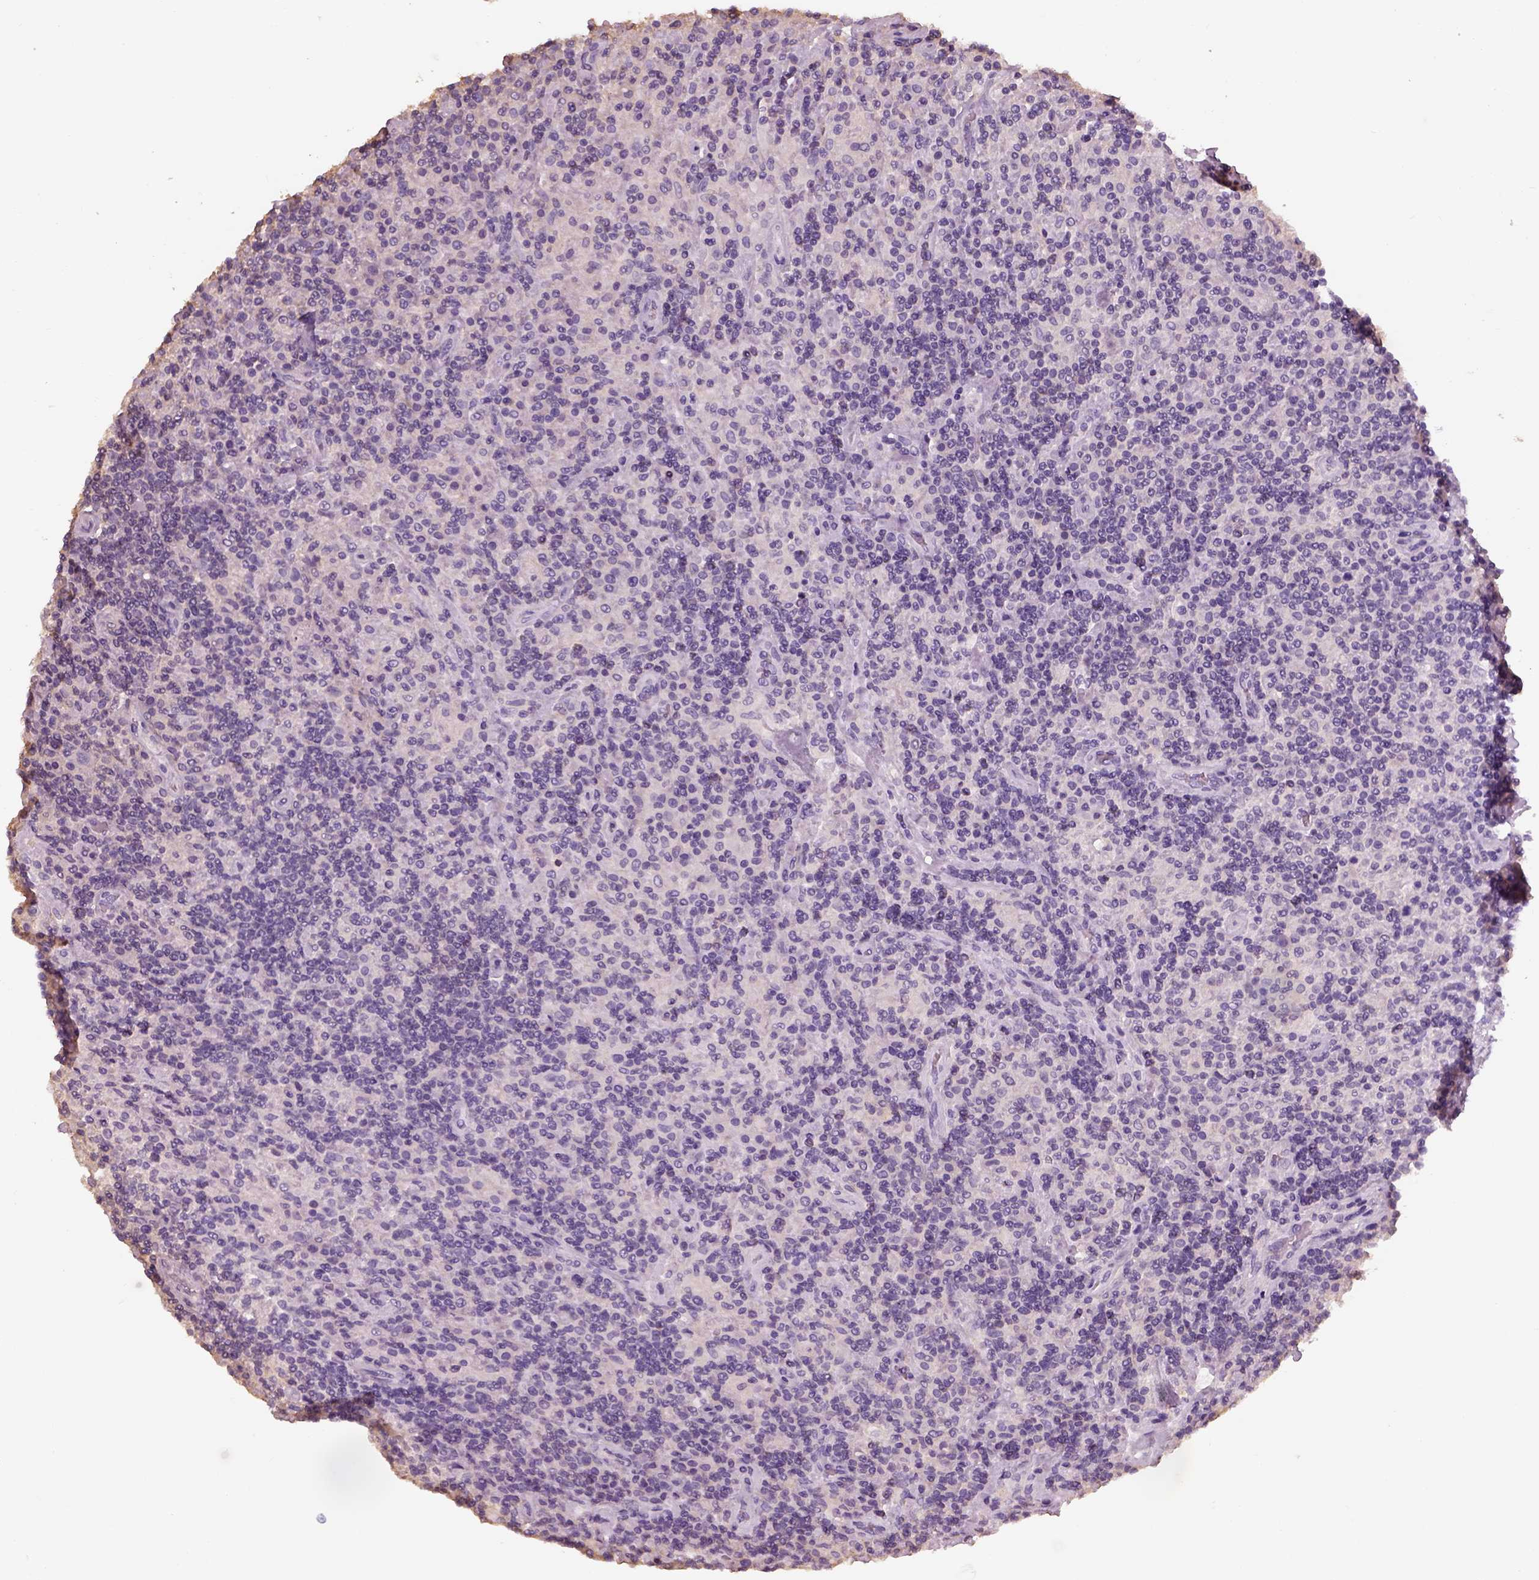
{"staining": {"intensity": "negative", "quantity": "none", "location": "none"}, "tissue": "lymphoma", "cell_type": "Tumor cells", "image_type": "cancer", "snomed": [{"axis": "morphology", "description": "Hodgkin's disease, NOS"}, {"axis": "topography", "description": "Lymph node"}], "caption": "Immunohistochemical staining of human Hodgkin's disease reveals no significant expression in tumor cells.", "gene": "OTUD6A", "patient": {"sex": "male", "age": 70}}